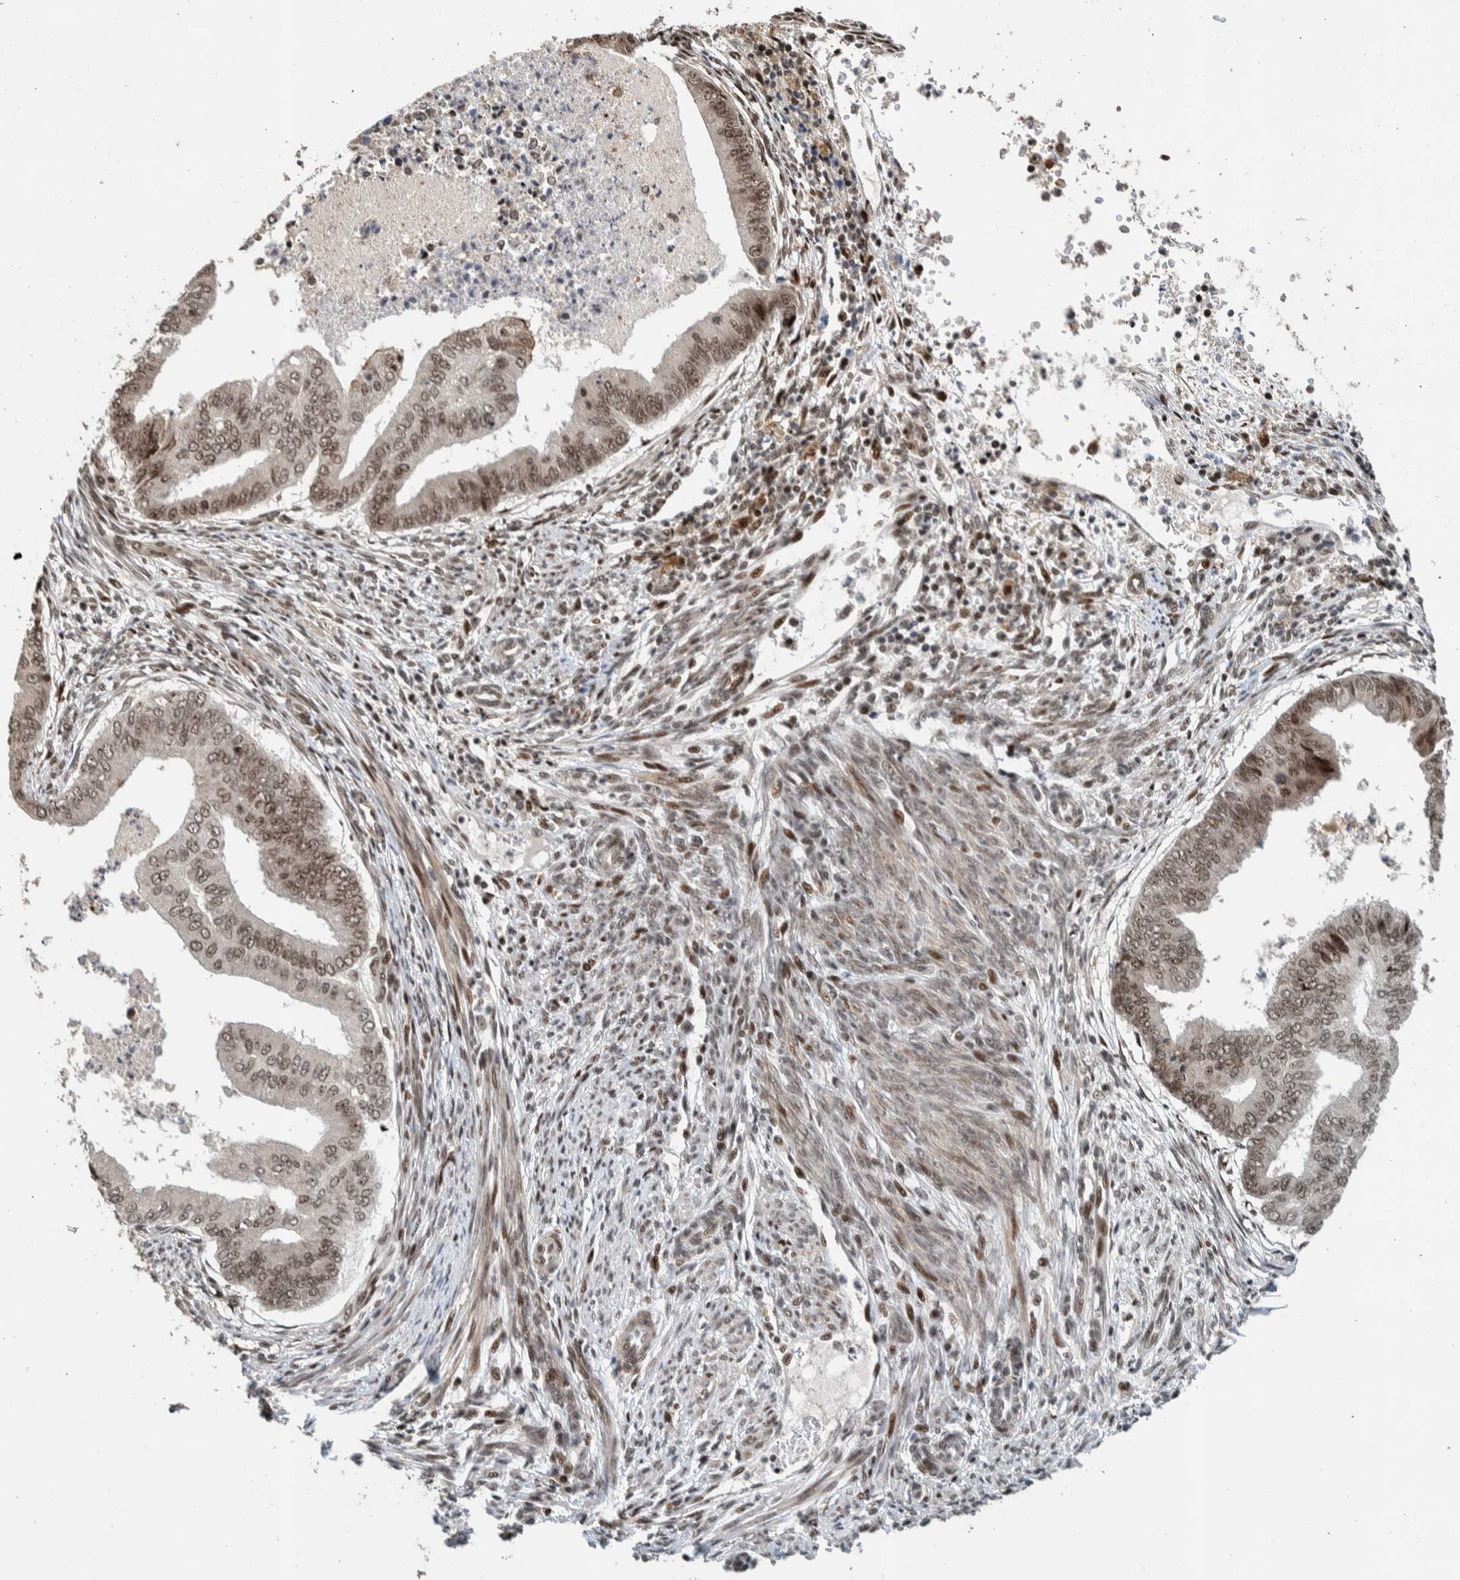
{"staining": {"intensity": "moderate", "quantity": ">75%", "location": "nuclear"}, "tissue": "endometrial cancer", "cell_type": "Tumor cells", "image_type": "cancer", "snomed": [{"axis": "morphology", "description": "Polyp, NOS"}, {"axis": "morphology", "description": "Adenocarcinoma, NOS"}, {"axis": "morphology", "description": "Adenoma, NOS"}, {"axis": "topography", "description": "Endometrium"}], "caption": "Endometrial adenocarcinoma stained with a protein marker reveals moderate staining in tumor cells.", "gene": "CHD4", "patient": {"sex": "female", "age": 79}}